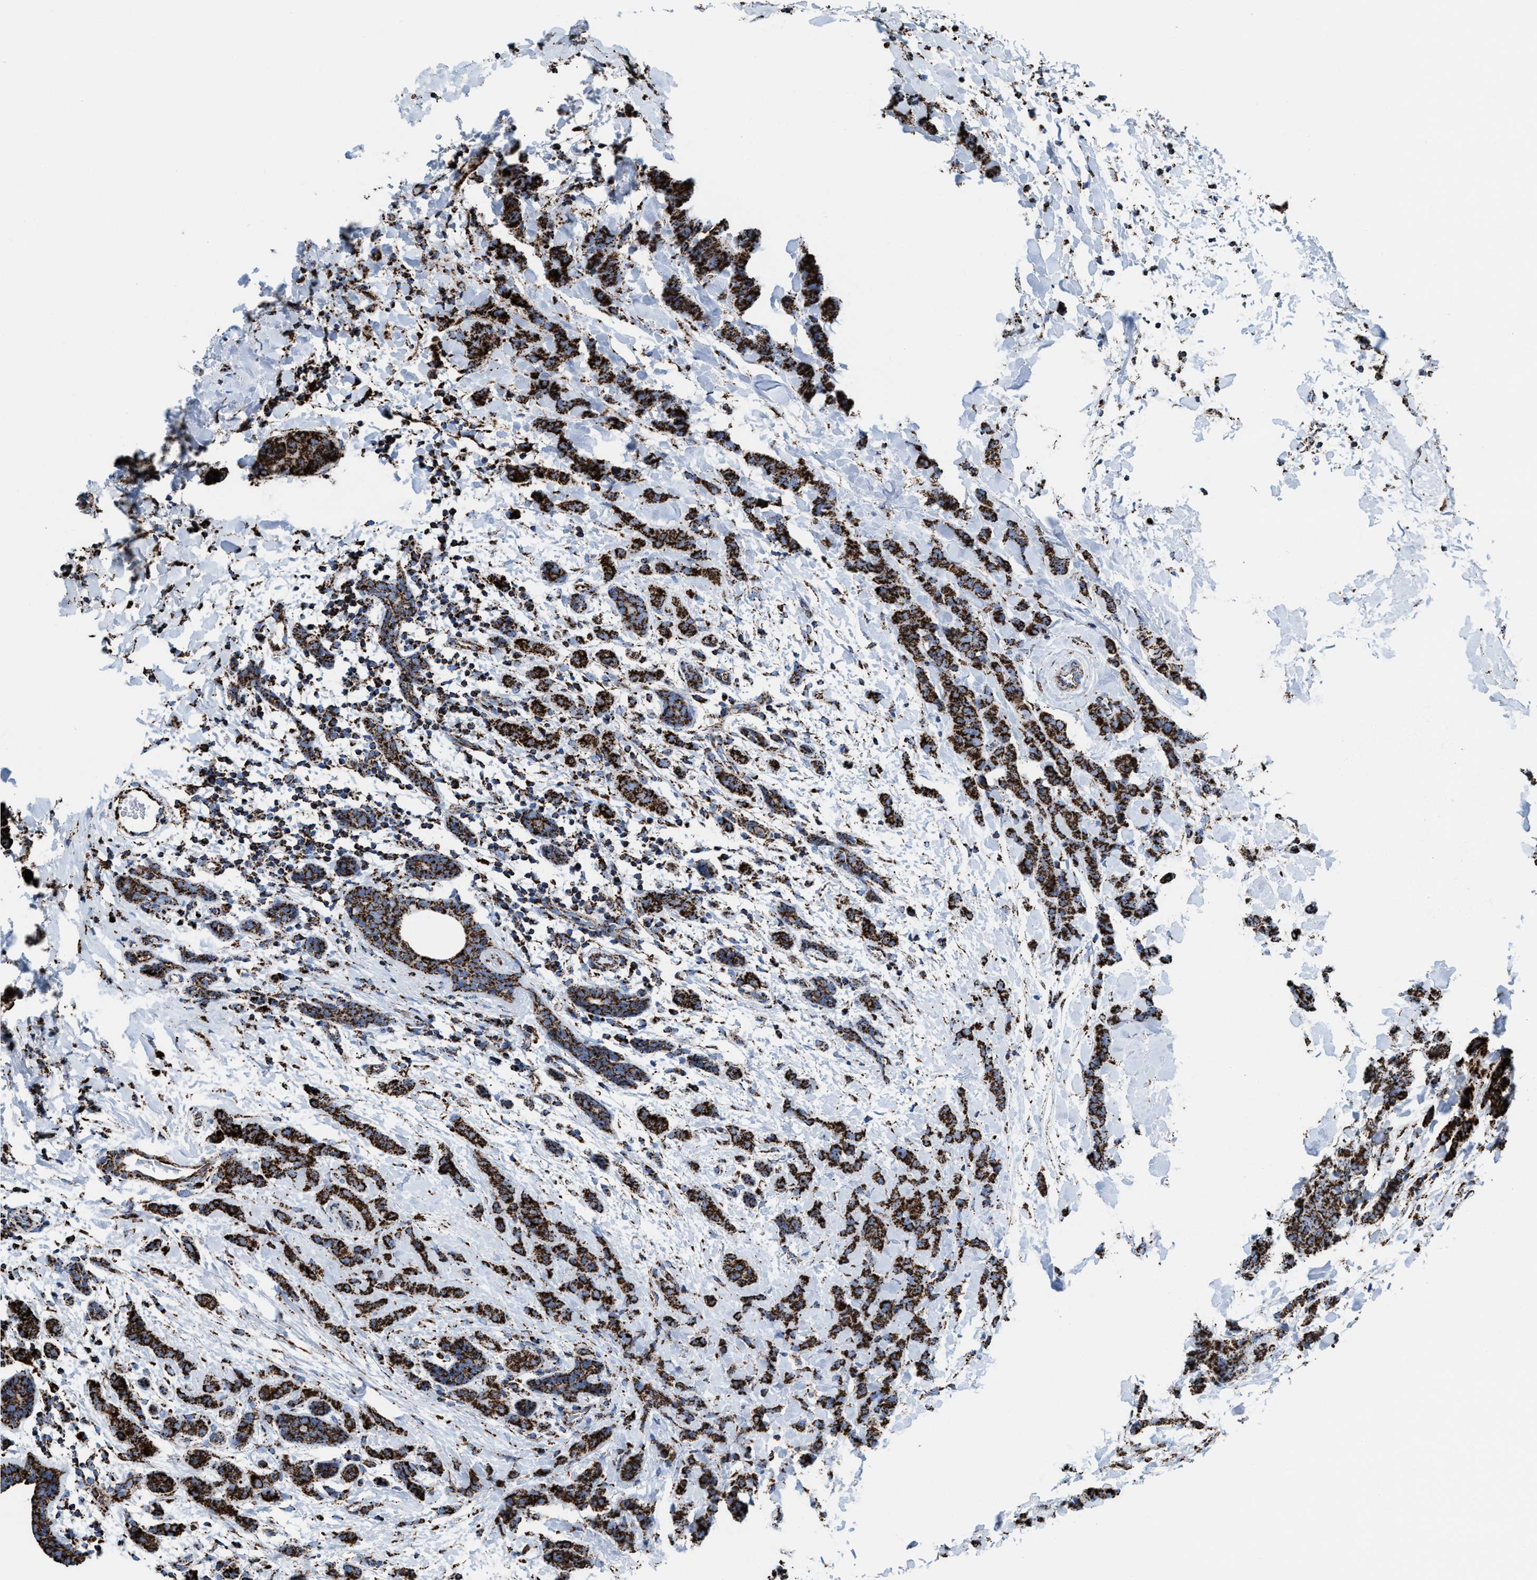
{"staining": {"intensity": "strong", "quantity": ">75%", "location": "cytoplasmic/membranous"}, "tissue": "breast cancer", "cell_type": "Tumor cells", "image_type": "cancer", "snomed": [{"axis": "morphology", "description": "Normal tissue, NOS"}, {"axis": "morphology", "description": "Duct carcinoma"}, {"axis": "topography", "description": "Breast"}], "caption": "Immunohistochemistry (IHC) photomicrograph of neoplastic tissue: human breast cancer (invasive ductal carcinoma) stained using immunohistochemistry displays high levels of strong protein expression localized specifically in the cytoplasmic/membranous of tumor cells, appearing as a cytoplasmic/membranous brown color.", "gene": "ECHS1", "patient": {"sex": "female", "age": 40}}